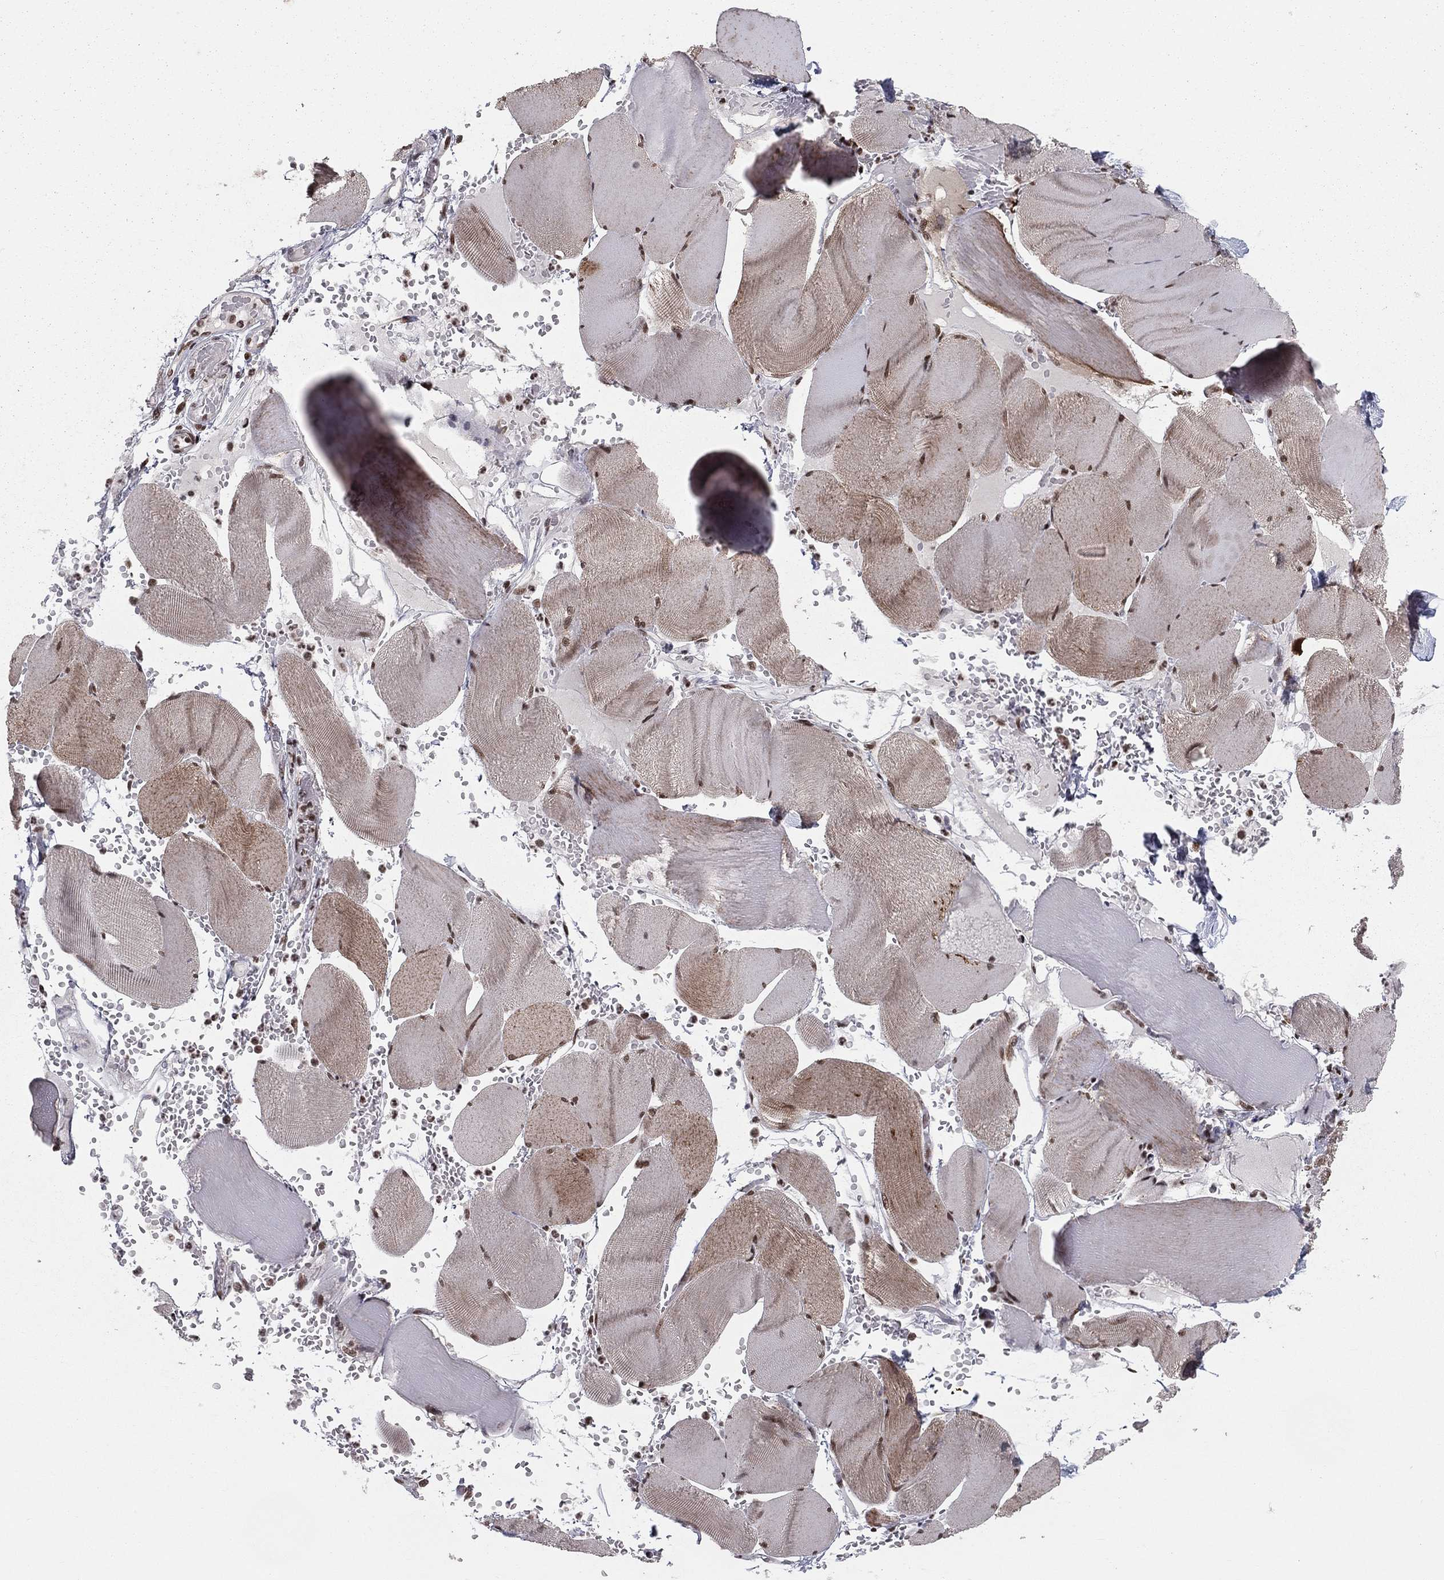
{"staining": {"intensity": "moderate", "quantity": "<25%", "location": "cytoplasmic/membranous,nuclear"}, "tissue": "skeletal muscle", "cell_type": "Myocytes", "image_type": "normal", "snomed": [{"axis": "morphology", "description": "Normal tissue, NOS"}, {"axis": "topography", "description": "Skeletal muscle"}], "caption": "The image demonstrates immunohistochemical staining of normal skeletal muscle. There is moderate cytoplasmic/membranous,nuclear expression is appreciated in about <25% of myocytes. The protein is stained brown, and the nuclei are stained in blue (DAB IHC with brightfield microscopy, high magnification).", "gene": "NFYB", "patient": {"sex": "male", "age": 56}}